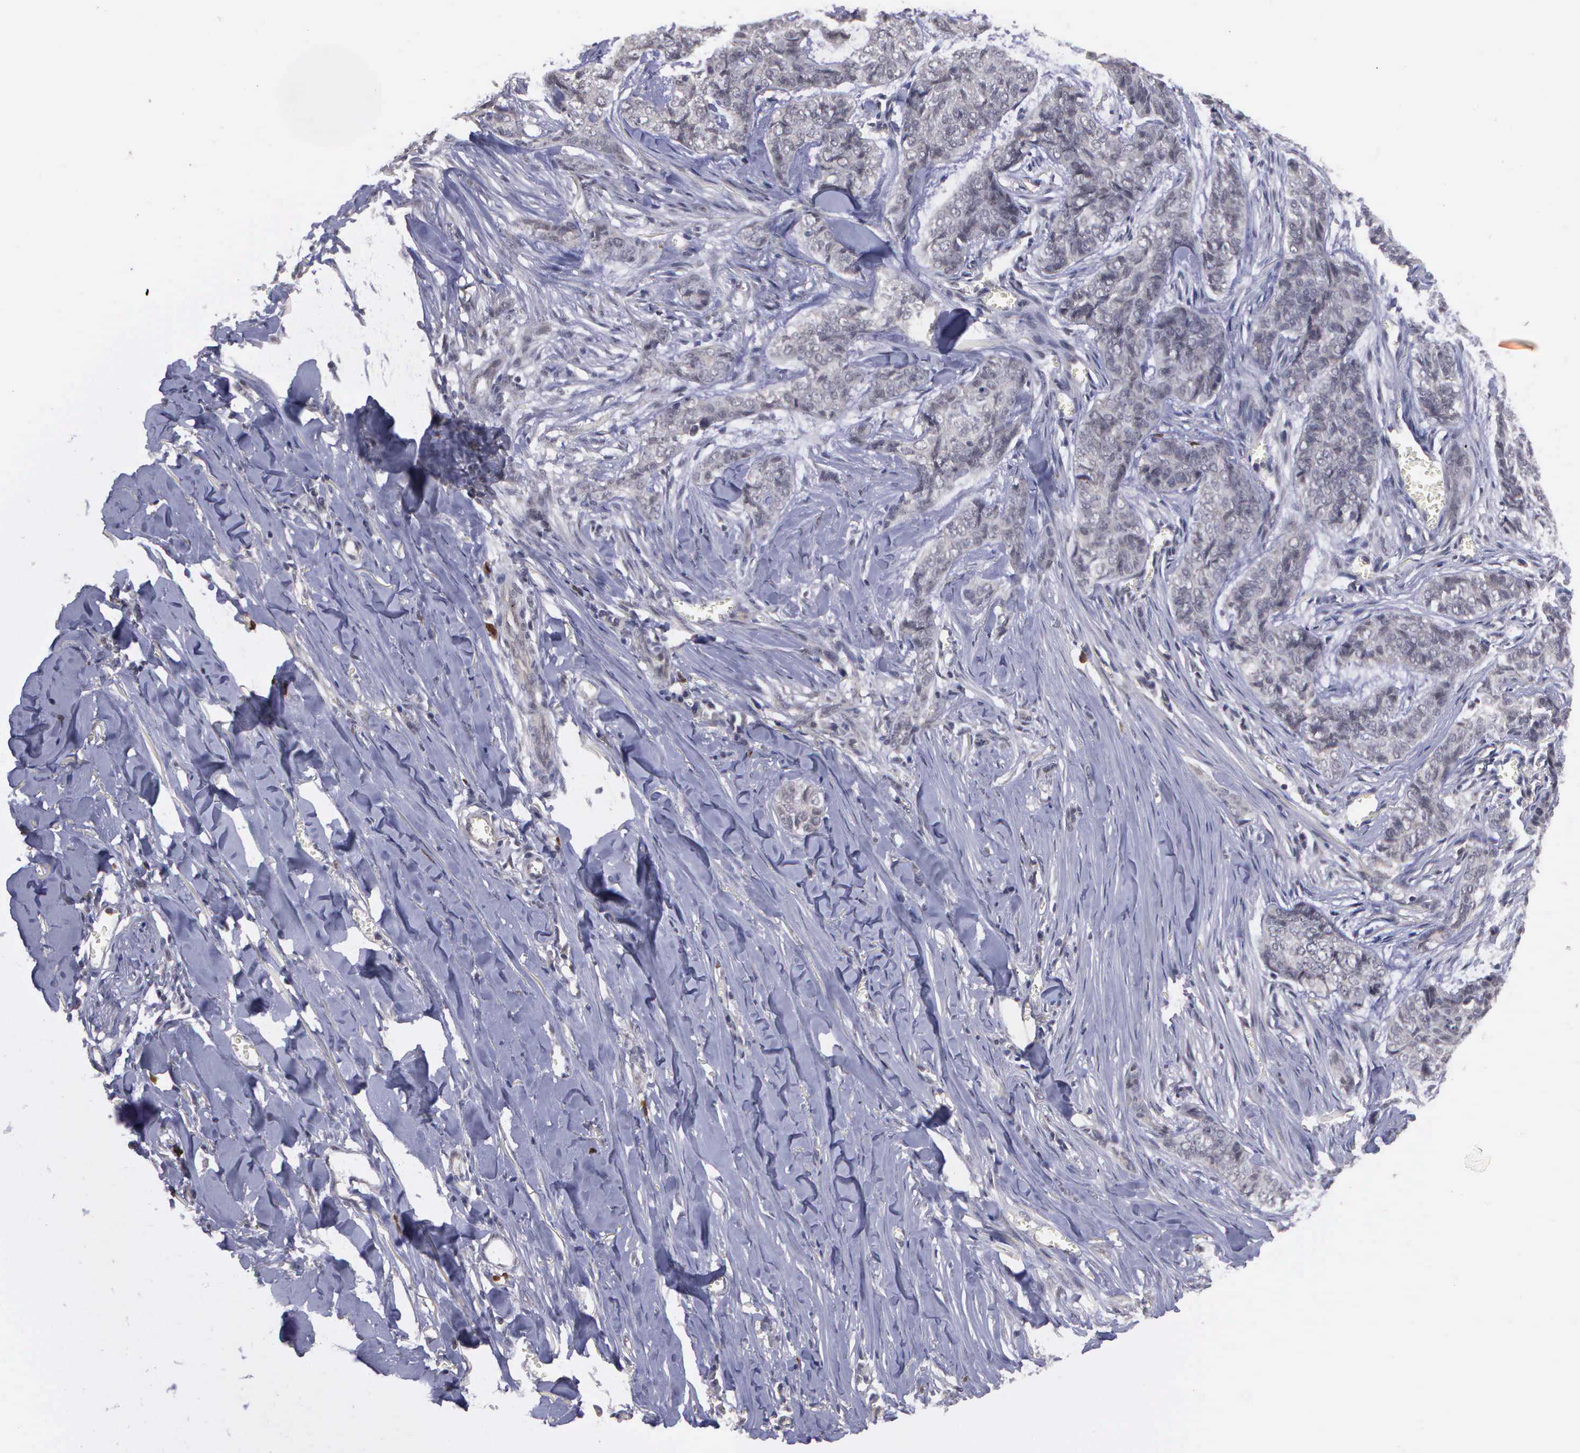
{"staining": {"intensity": "weak", "quantity": "<25%", "location": "cytoplasmic/membranous"}, "tissue": "skin cancer", "cell_type": "Tumor cells", "image_type": "cancer", "snomed": [{"axis": "morphology", "description": "Normal tissue, NOS"}, {"axis": "morphology", "description": "Basal cell carcinoma"}, {"axis": "topography", "description": "Skin"}], "caption": "Immunohistochemical staining of skin basal cell carcinoma displays no significant positivity in tumor cells. (DAB (3,3'-diaminobenzidine) immunohistochemistry visualized using brightfield microscopy, high magnification).", "gene": "MAP3K9", "patient": {"sex": "female", "age": 65}}